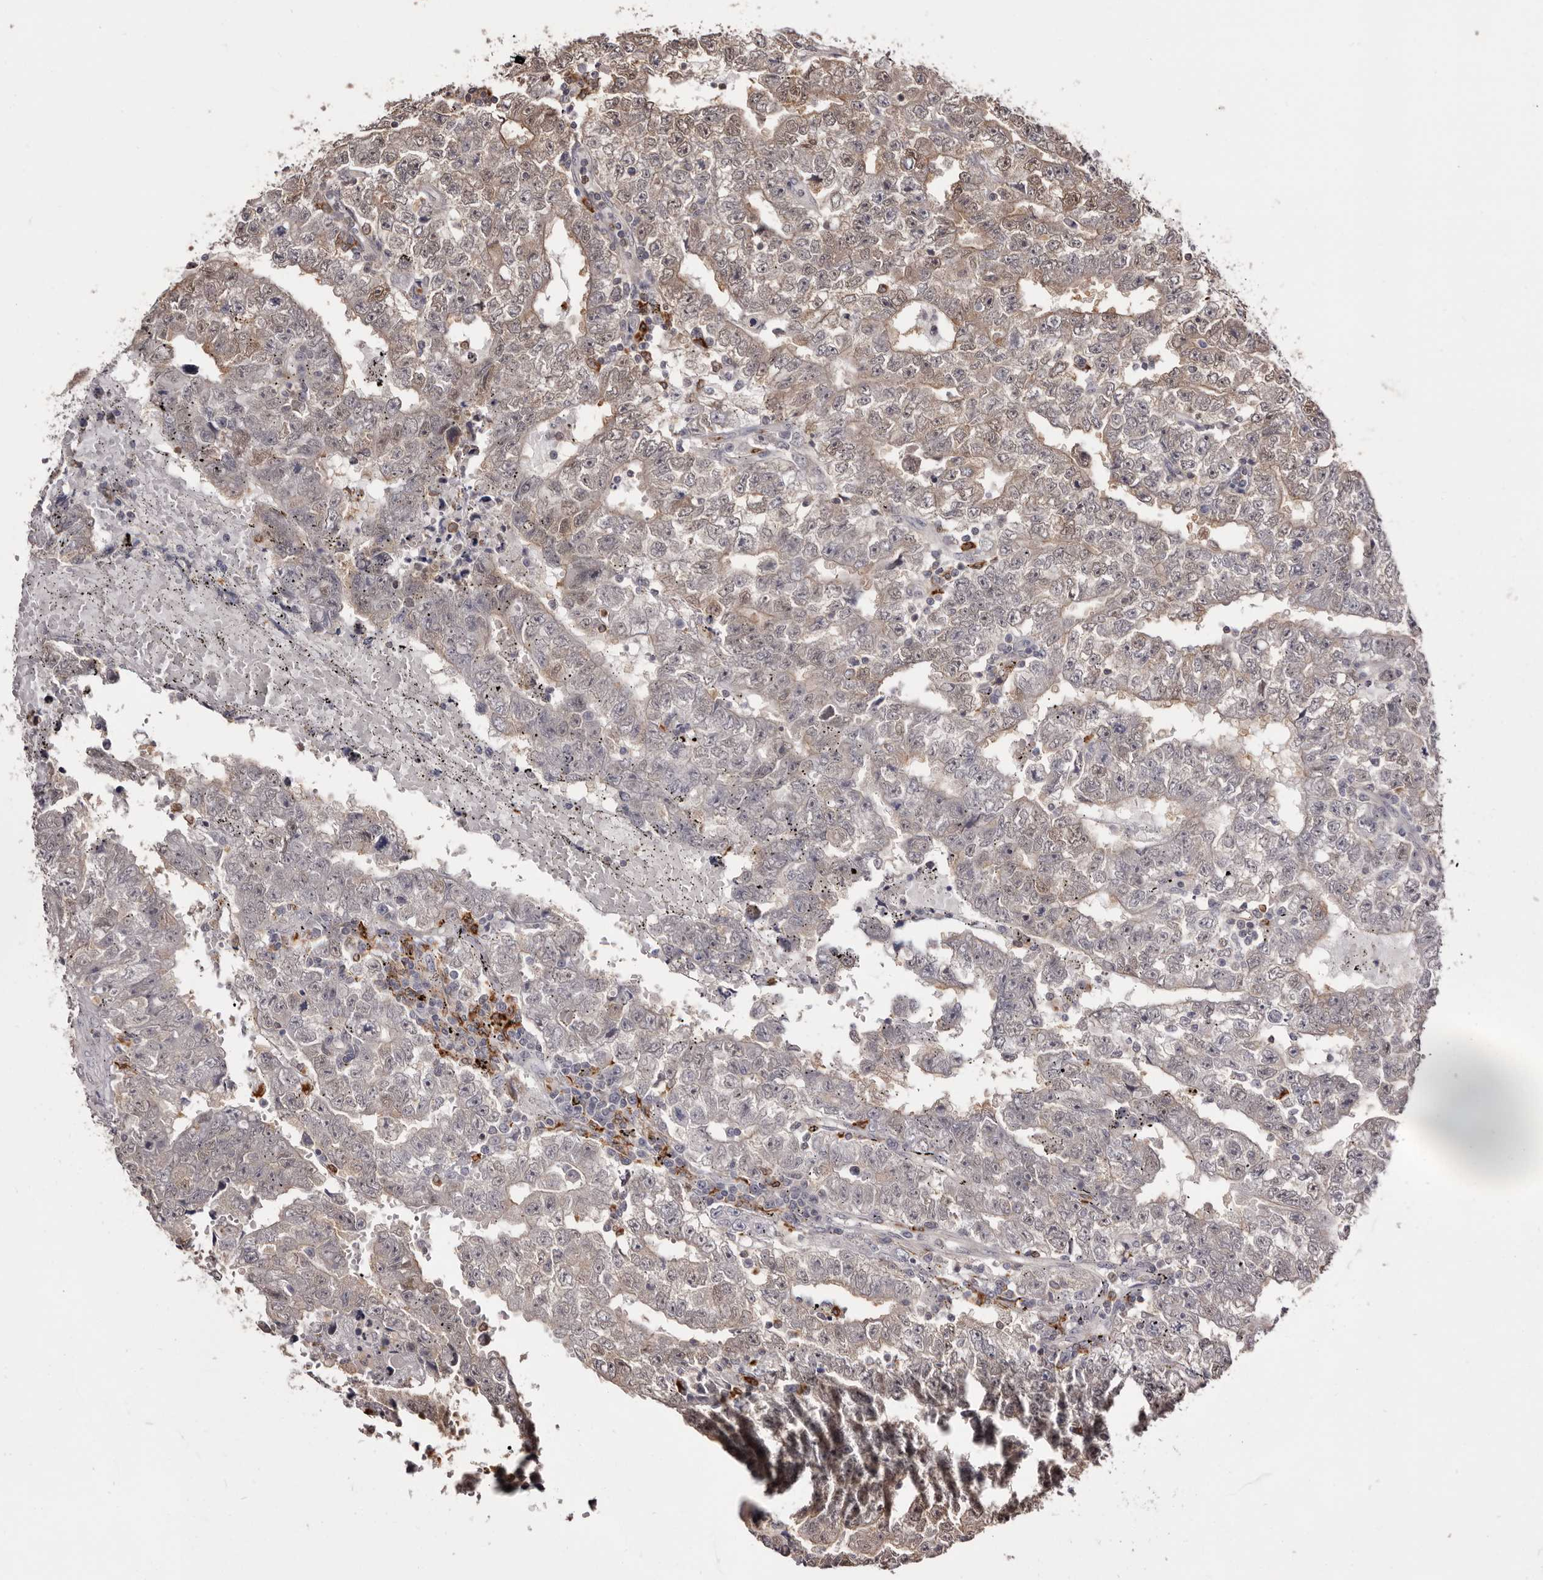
{"staining": {"intensity": "weak", "quantity": "<25%", "location": "cytoplasmic/membranous"}, "tissue": "testis cancer", "cell_type": "Tumor cells", "image_type": "cancer", "snomed": [{"axis": "morphology", "description": "Carcinoma, Embryonal, NOS"}, {"axis": "topography", "description": "Testis"}], "caption": "Testis cancer (embryonal carcinoma) was stained to show a protein in brown. There is no significant positivity in tumor cells.", "gene": "TNNI1", "patient": {"sex": "male", "age": 25}}